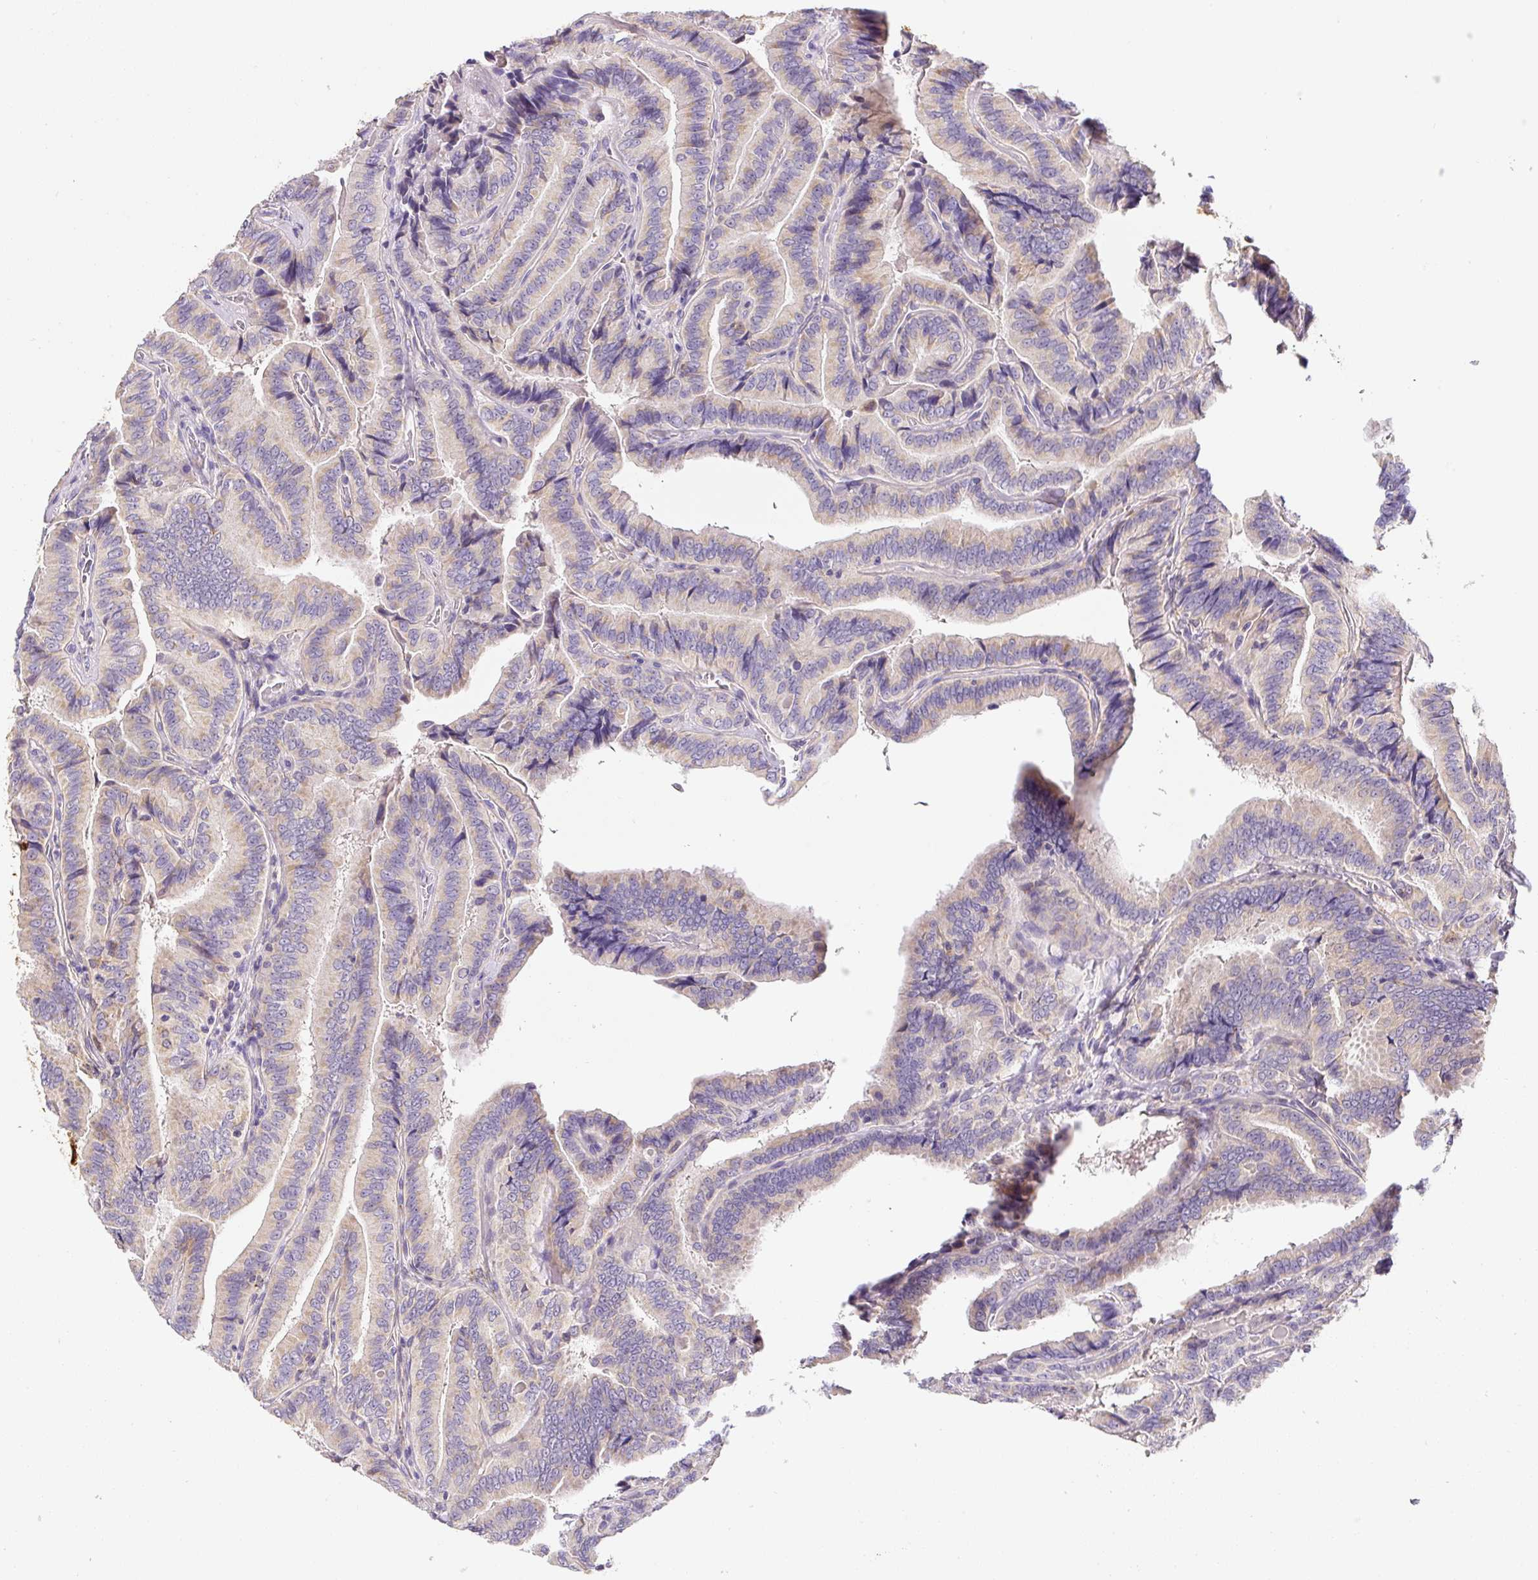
{"staining": {"intensity": "weak", "quantity": "<25%", "location": "cytoplasmic/membranous"}, "tissue": "thyroid cancer", "cell_type": "Tumor cells", "image_type": "cancer", "snomed": [{"axis": "morphology", "description": "Papillary adenocarcinoma, NOS"}, {"axis": "topography", "description": "Thyroid gland"}], "caption": "IHC of thyroid papillary adenocarcinoma exhibits no positivity in tumor cells.", "gene": "PLA2G4A", "patient": {"sex": "male", "age": 61}}